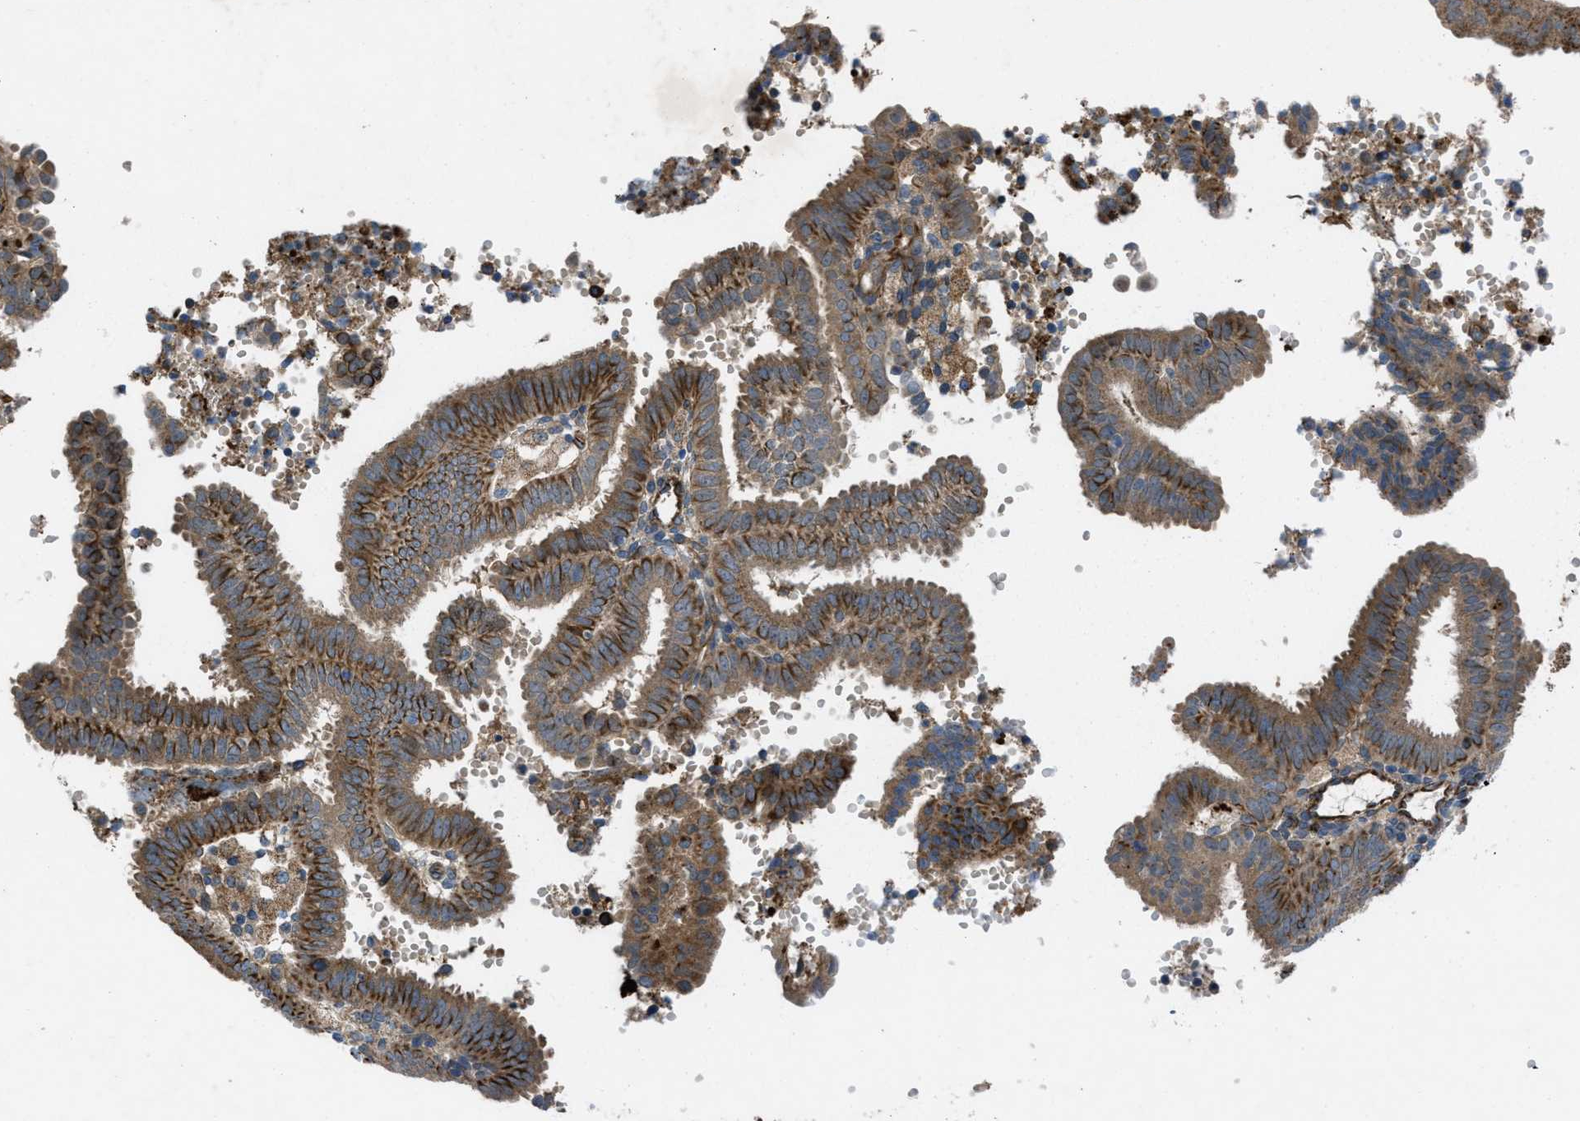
{"staining": {"intensity": "moderate", "quantity": ">75%", "location": "cytoplasmic/membranous"}, "tissue": "endometrial cancer", "cell_type": "Tumor cells", "image_type": "cancer", "snomed": [{"axis": "morphology", "description": "Adenocarcinoma, NOS"}, {"axis": "topography", "description": "Endometrium"}], "caption": "Immunohistochemistry (IHC) histopathology image of neoplastic tissue: human endometrial adenocarcinoma stained using IHC reveals medium levels of moderate protein expression localized specifically in the cytoplasmic/membranous of tumor cells, appearing as a cytoplasmic/membranous brown color.", "gene": "SLC6A9", "patient": {"sex": "female", "age": 58}}